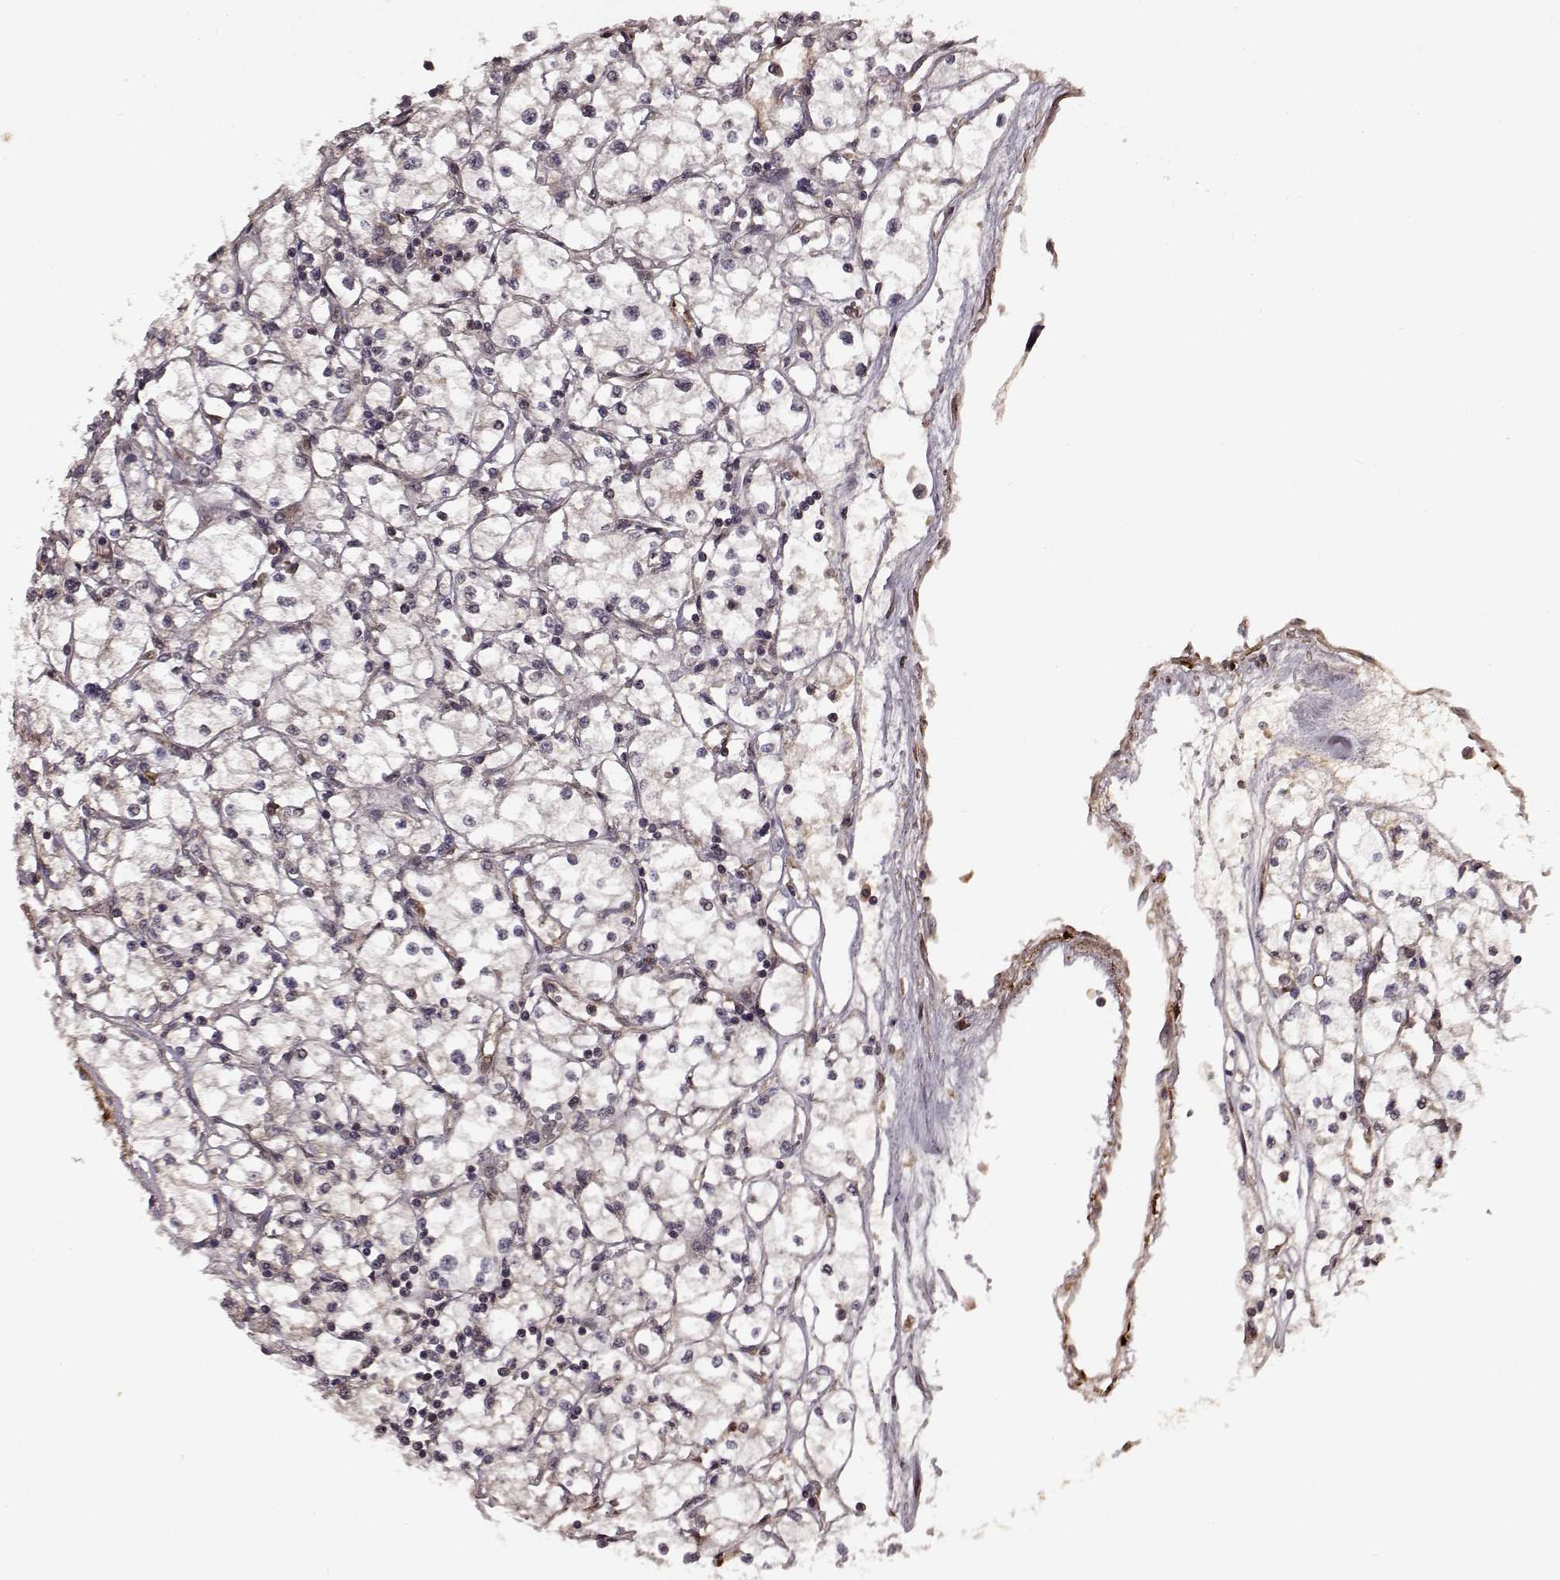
{"staining": {"intensity": "negative", "quantity": "none", "location": "none"}, "tissue": "renal cancer", "cell_type": "Tumor cells", "image_type": "cancer", "snomed": [{"axis": "morphology", "description": "Adenocarcinoma, NOS"}, {"axis": "topography", "description": "Kidney"}], "caption": "Immunohistochemistry photomicrograph of neoplastic tissue: renal cancer stained with DAB (3,3'-diaminobenzidine) demonstrates no significant protein positivity in tumor cells.", "gene": "FSTL1", "patient": {"sex": "male", "age": 67}}